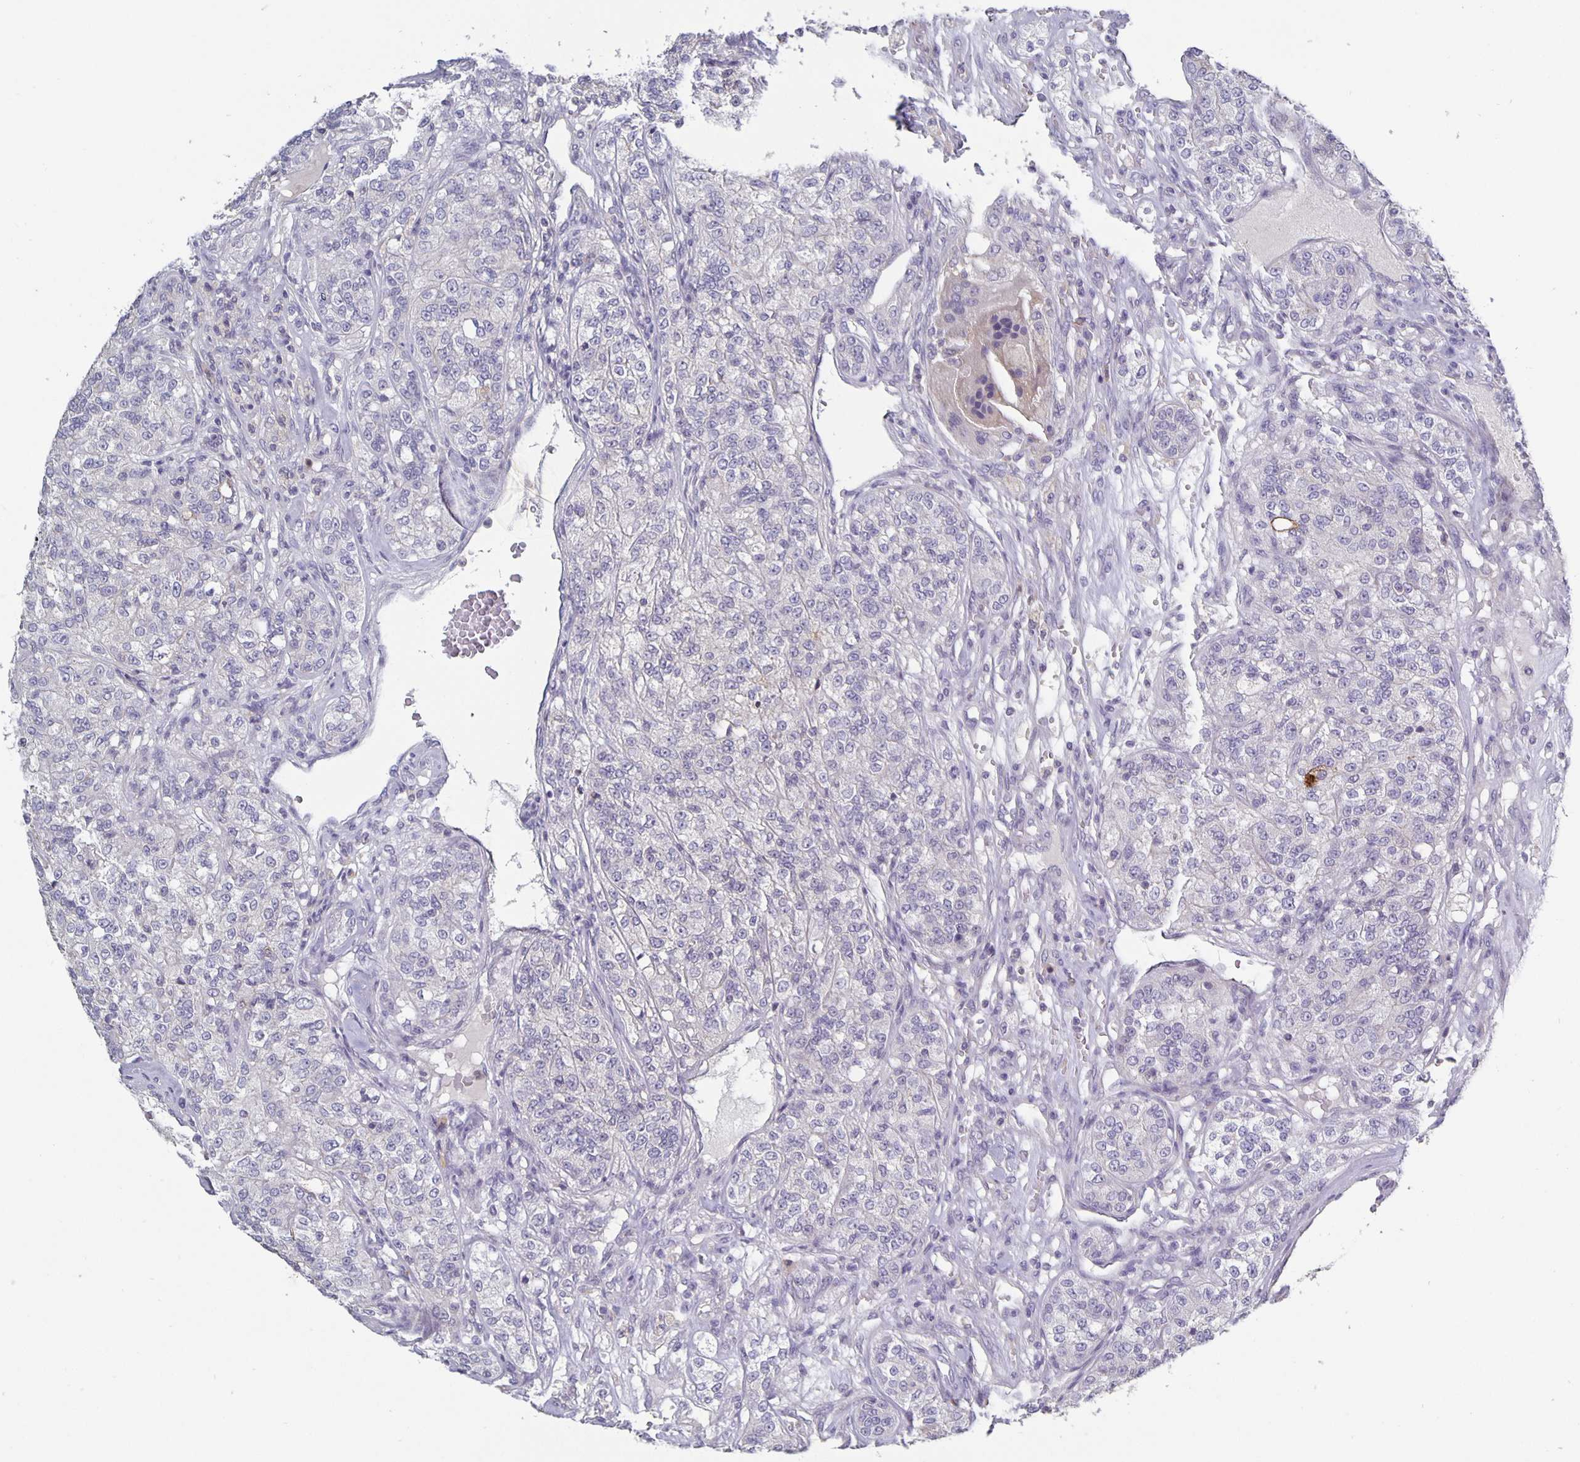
{"staining": {"intensity": "negative", "quantity": "none", "location": "none"}, "tissue": "renal cancer", "cell_type": "Tumor cells", "image_type": "cancer", "snomed": [{"axis": "morphology", "description": "Adenocarcinoma, NOS"}, {"axis": "topography", "description": "Kidney"}], "caption": "IHC histopathology image of neoplastic tissue: renal cancer stained with DAB (3,3'-diaminobenzidine) shows no significant protein positivity in tumor cells.", "gene": "GDF15", "patient": {"sex": "female", "age": 63}}